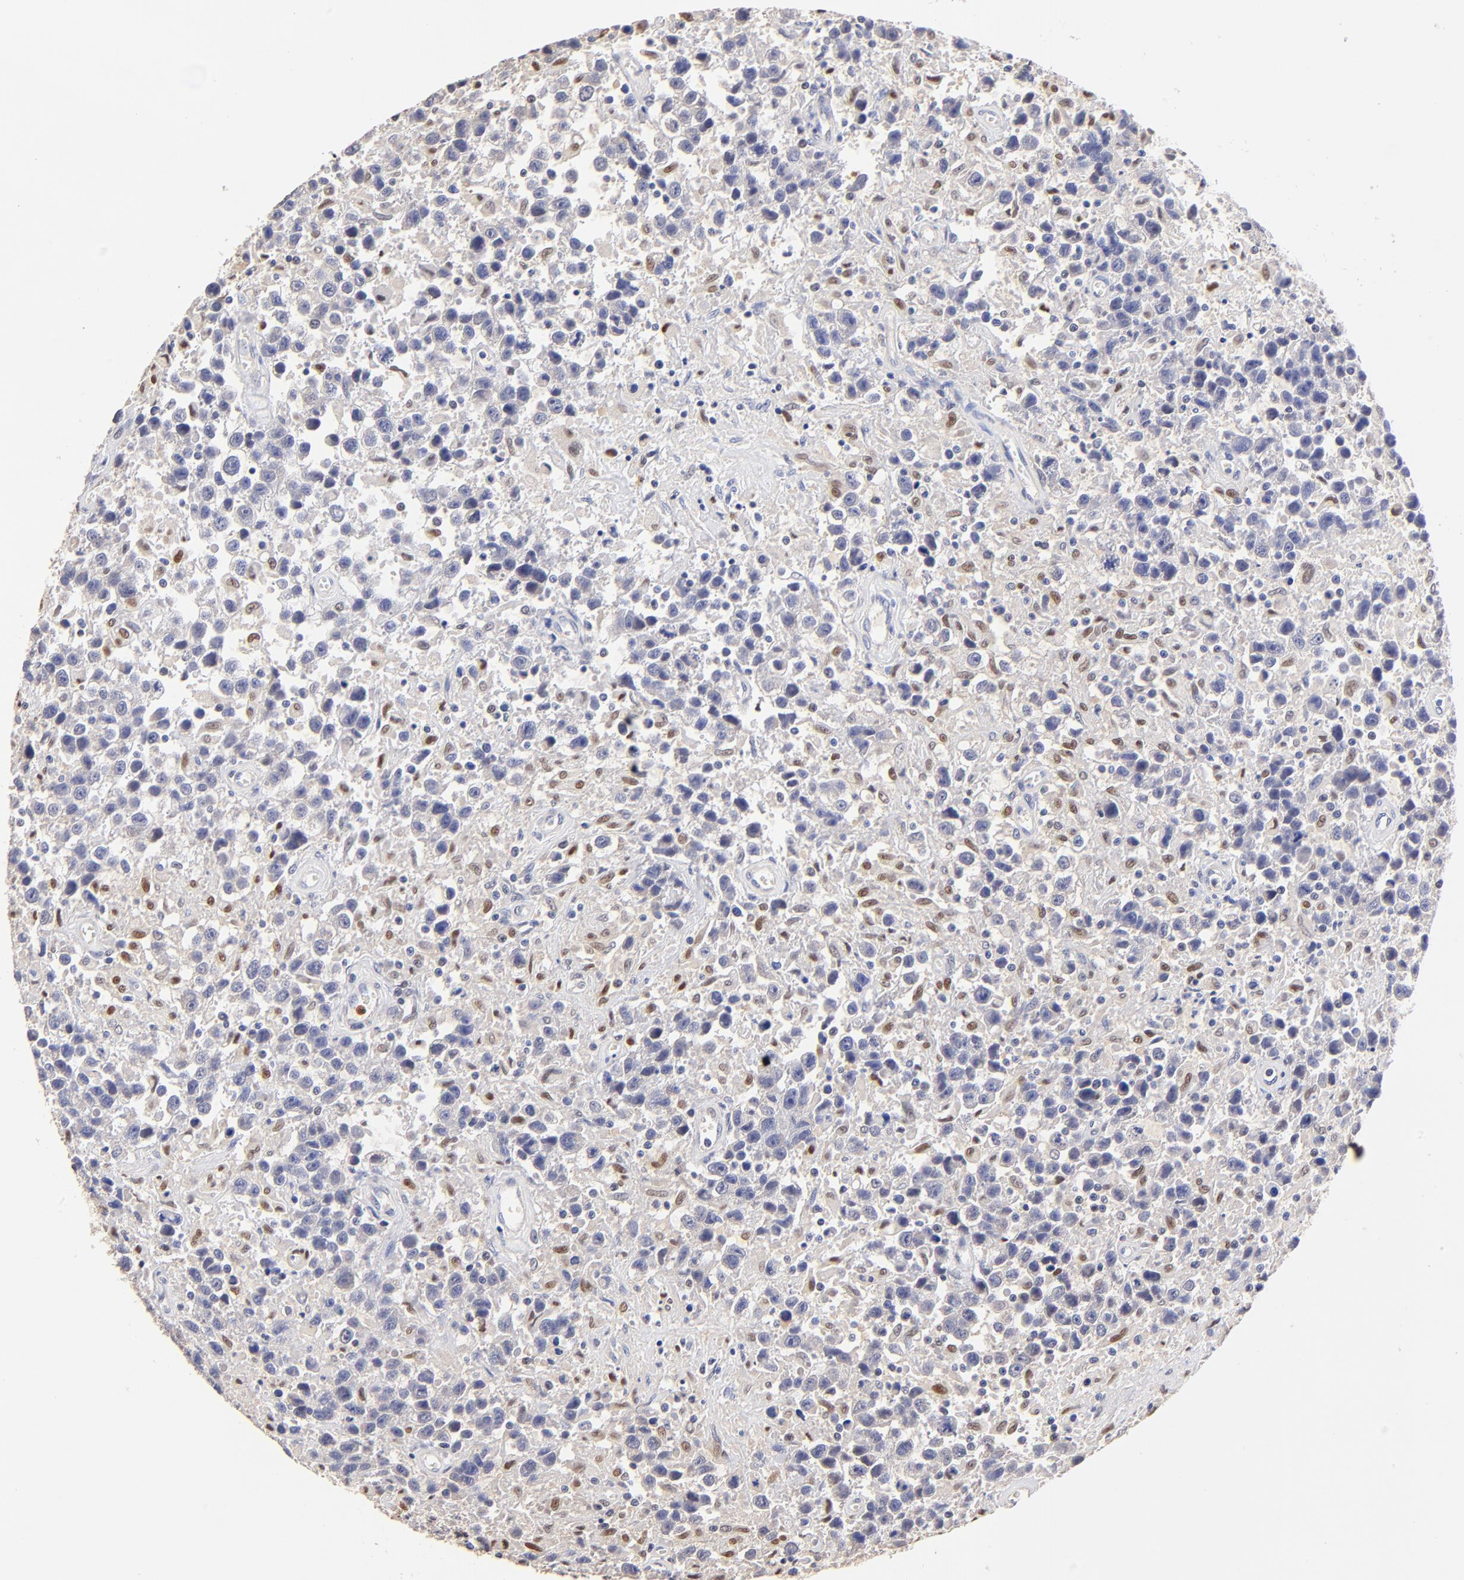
{"staining": {"intensity": "negative", "quantity": "none", "location": "none"}, "tissue": "testis cancer", "cell_type": "Tumor cells", "image_type": "cancer", "snomed": [{"axis": "morphology", "description": "Seminoma, NOS"}, {"axis": "topography", "description": "Testis"}], "caption": "IHC of testis cancer displays no positivity in tumor cells.", "gene": "BBOF1", "patient": {"sex": "male", "age": 43}}